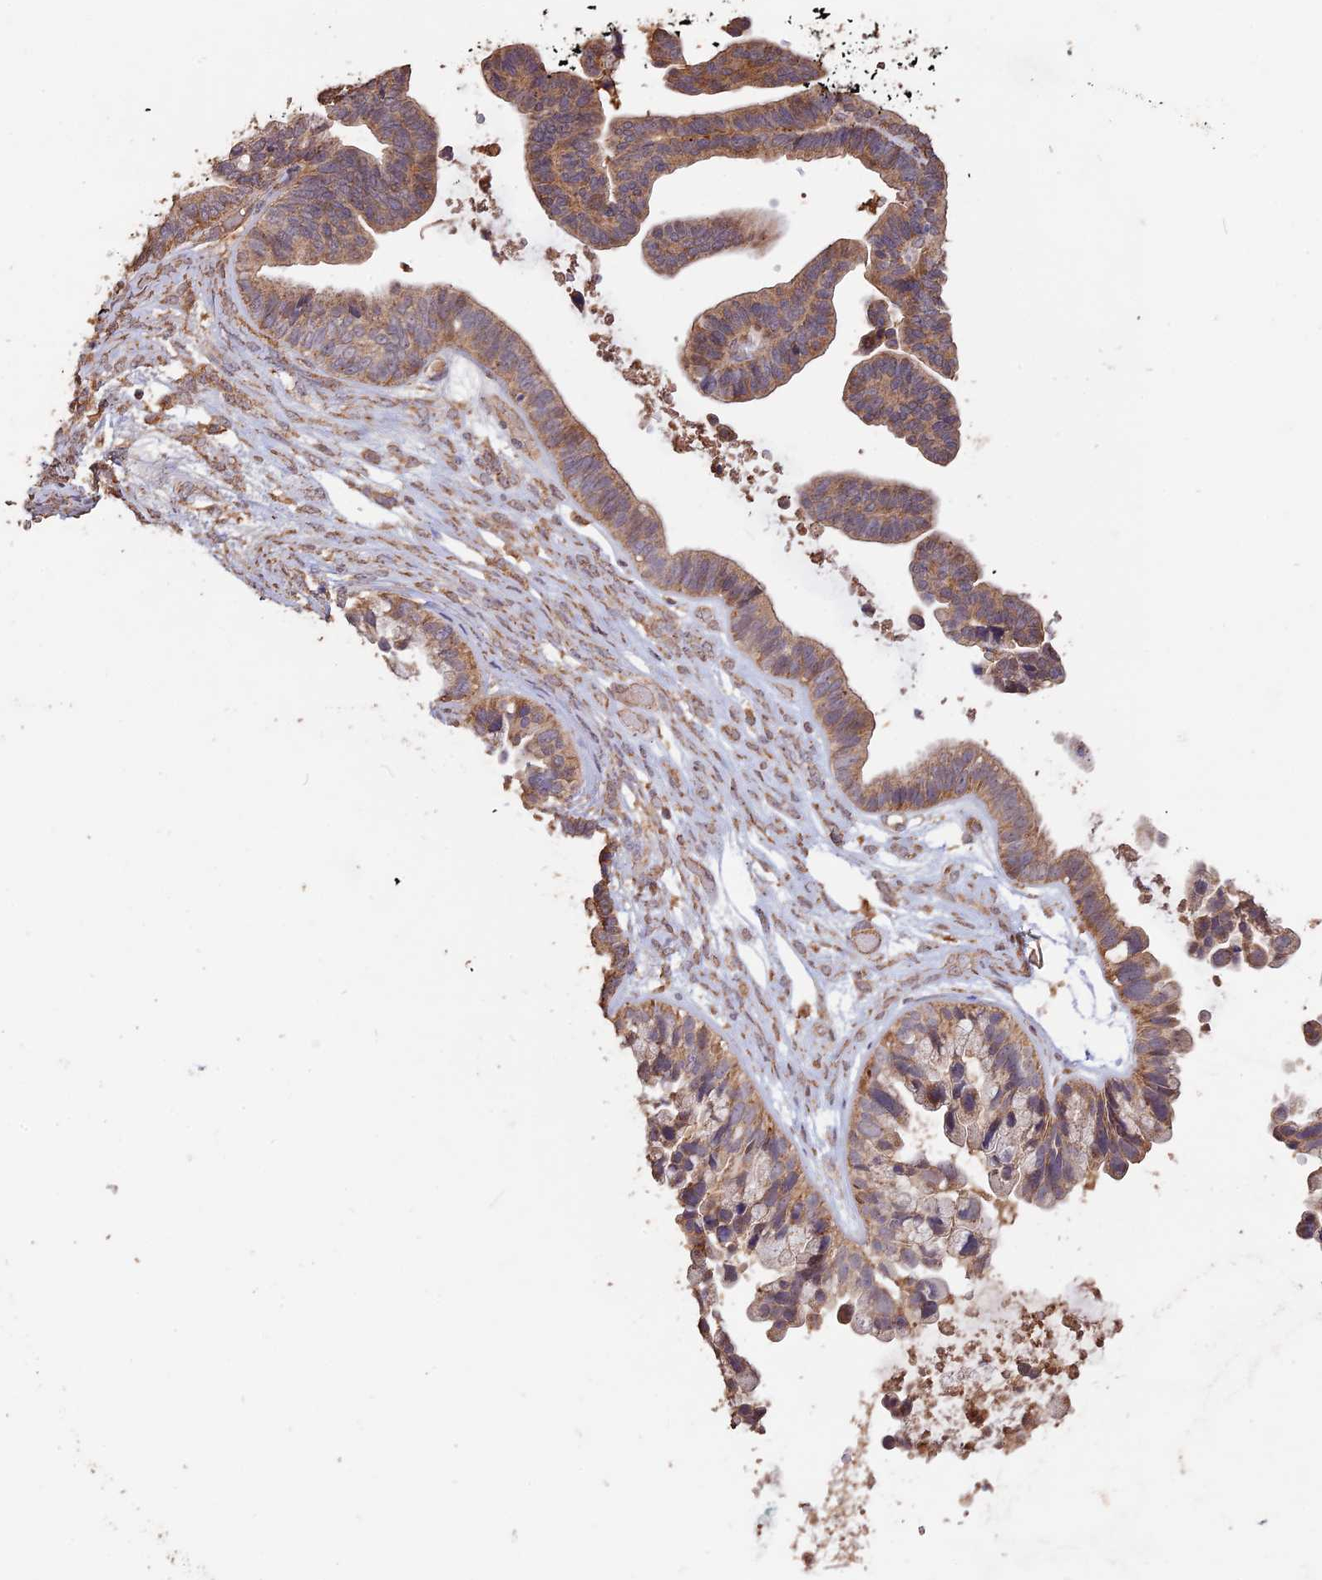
{"staining": {"intensity": "moderate", "quantity": ">75%", "location": "cytoplasmic/membranous"}, "tissue": "ovarian cancer", "cell_type": "Tumor cells", "image_type": "cancer", "snomed": [{"axis": "morphology", "description": "Cystadenocarcinoma, serous, NOS"}, {"axis": "topography", "description": "Ovary"}], "caption": "Ovarian serous cystadenocarcinoma tissue demonstrates moderate cytoplasmic/membranous staining in approximately >75% of tumor cells", "gene": "LAYN", "patient": {"sex": "female", "age": 56}}